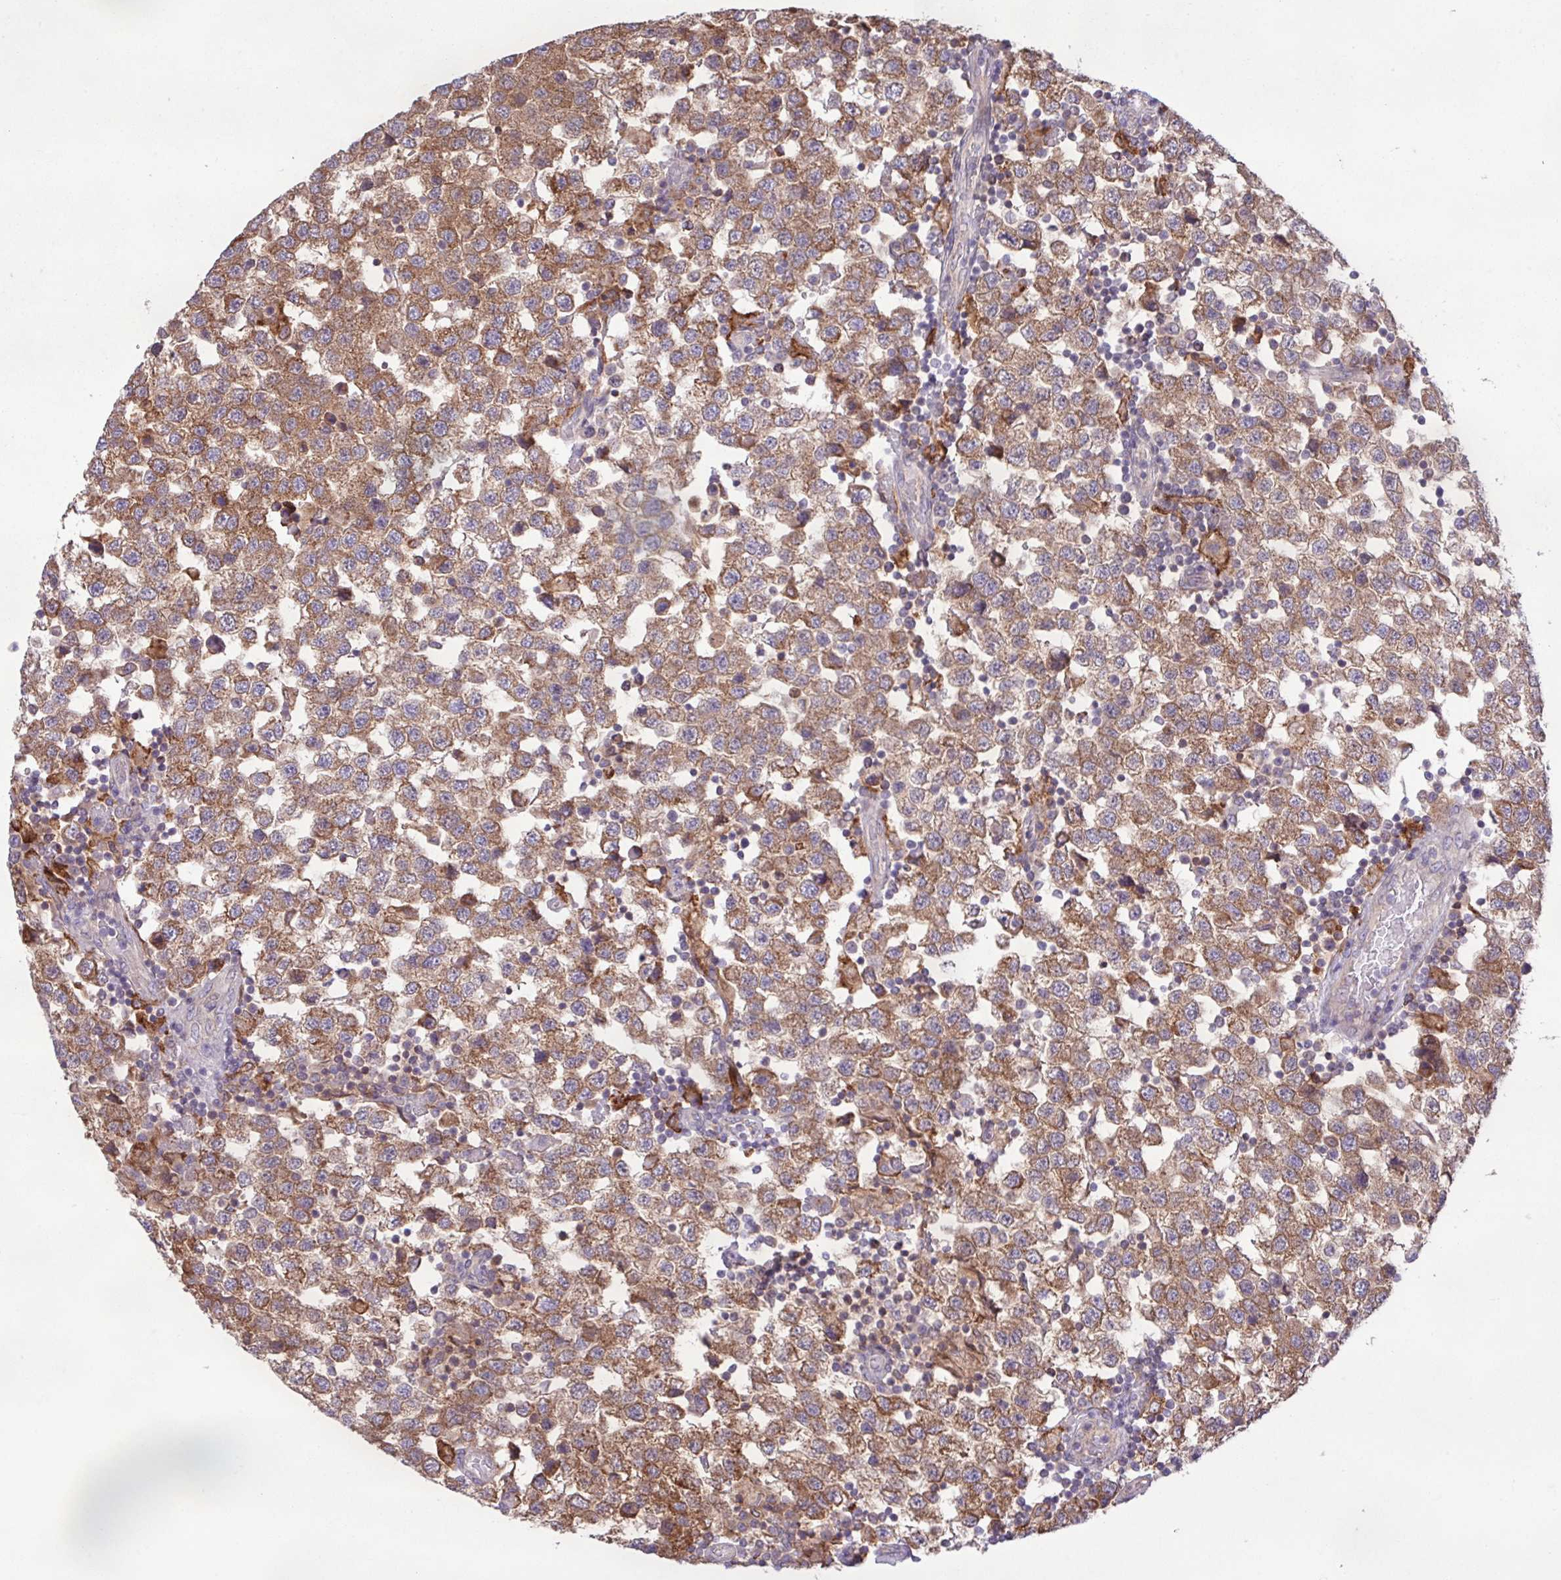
{"staining": {"intensity": "moderate", "quantity": ">75%", "location": "cytoplasmic/membranous"}, "tissue": "testis cancer", "cell_type": "Tumor cells", "image_type": "cancer", "snomed": [{"axis": "morphology", "description": "Seminoma, NOS"}, {"axis": "topography", "description": "Testis"}], "caption": "Protein positivity by immunohistochemistry shows moderate cytoplasmic/membranous expression in about >75% of tumor cells in seminoma (testis). Using DAB (brown) and hematoxylin (blue) stains, captured at high magnification using brightfield microscopy.", "gene": "ARHGEF25", "patient": {"sex": "male", "age": 34}}